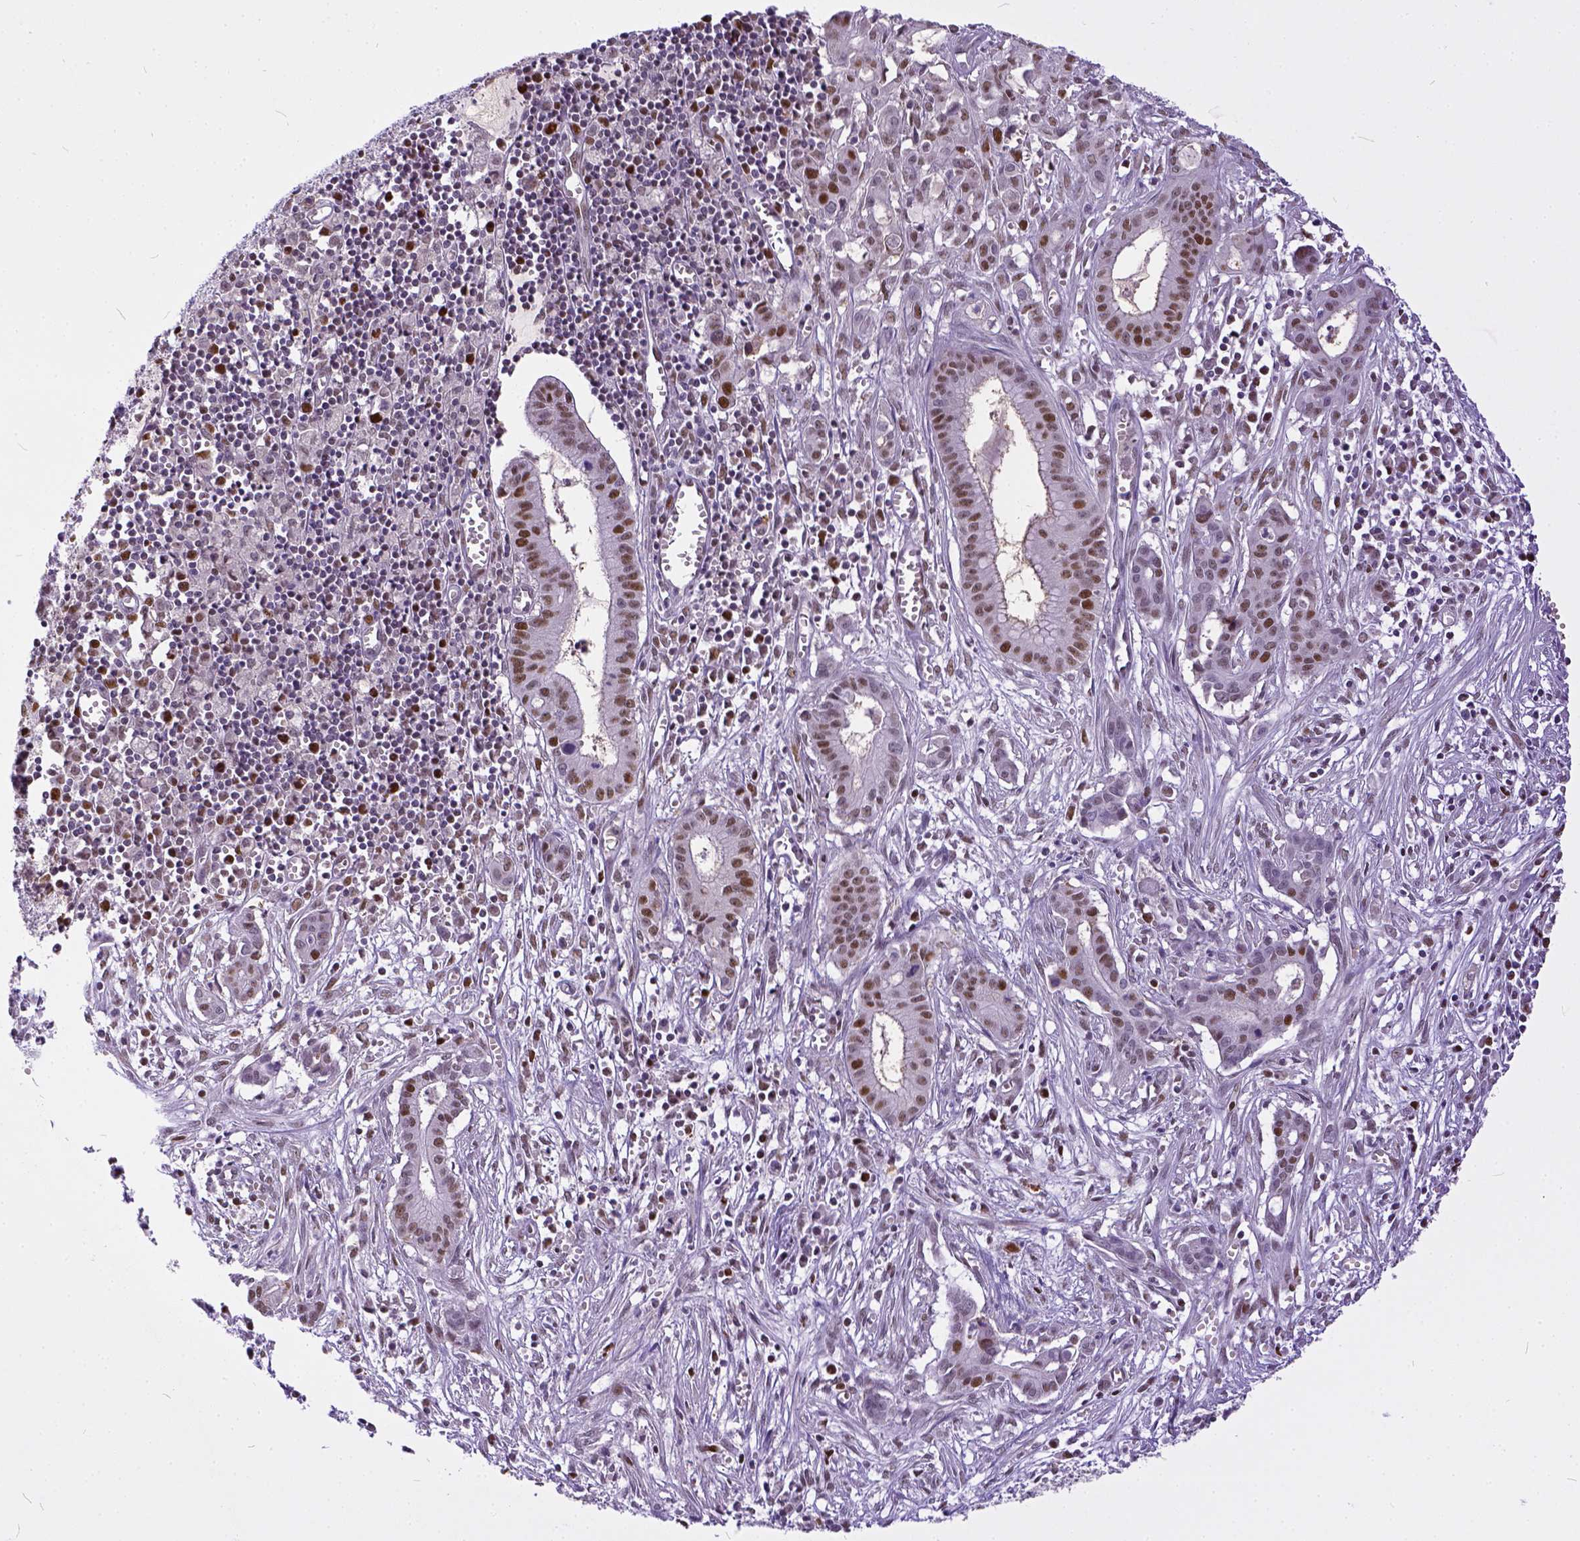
{"staining": {"intensity": "moderate", "quantity": ">75%", "location": "nuclear"}, "tissue": "pancreatic cancer", "cell_type": "Tumor cells", "image_type": "cancer", "snomed": [{"axis": "morphology", "description": "Adenocarcinoma, NOS"}, {"axis": "topography", "description": "Pancreas"}], "caption": "Immunohistochemistry (IHC) photomicrograph of pancreatic adenocarcinoma stained for a protein (brown), which reveals medium levels of moderate nuclear staining in about >75% of tumor cells.", "gene": "ERCC1", "patient": {"sex": "male", "age": 48}}